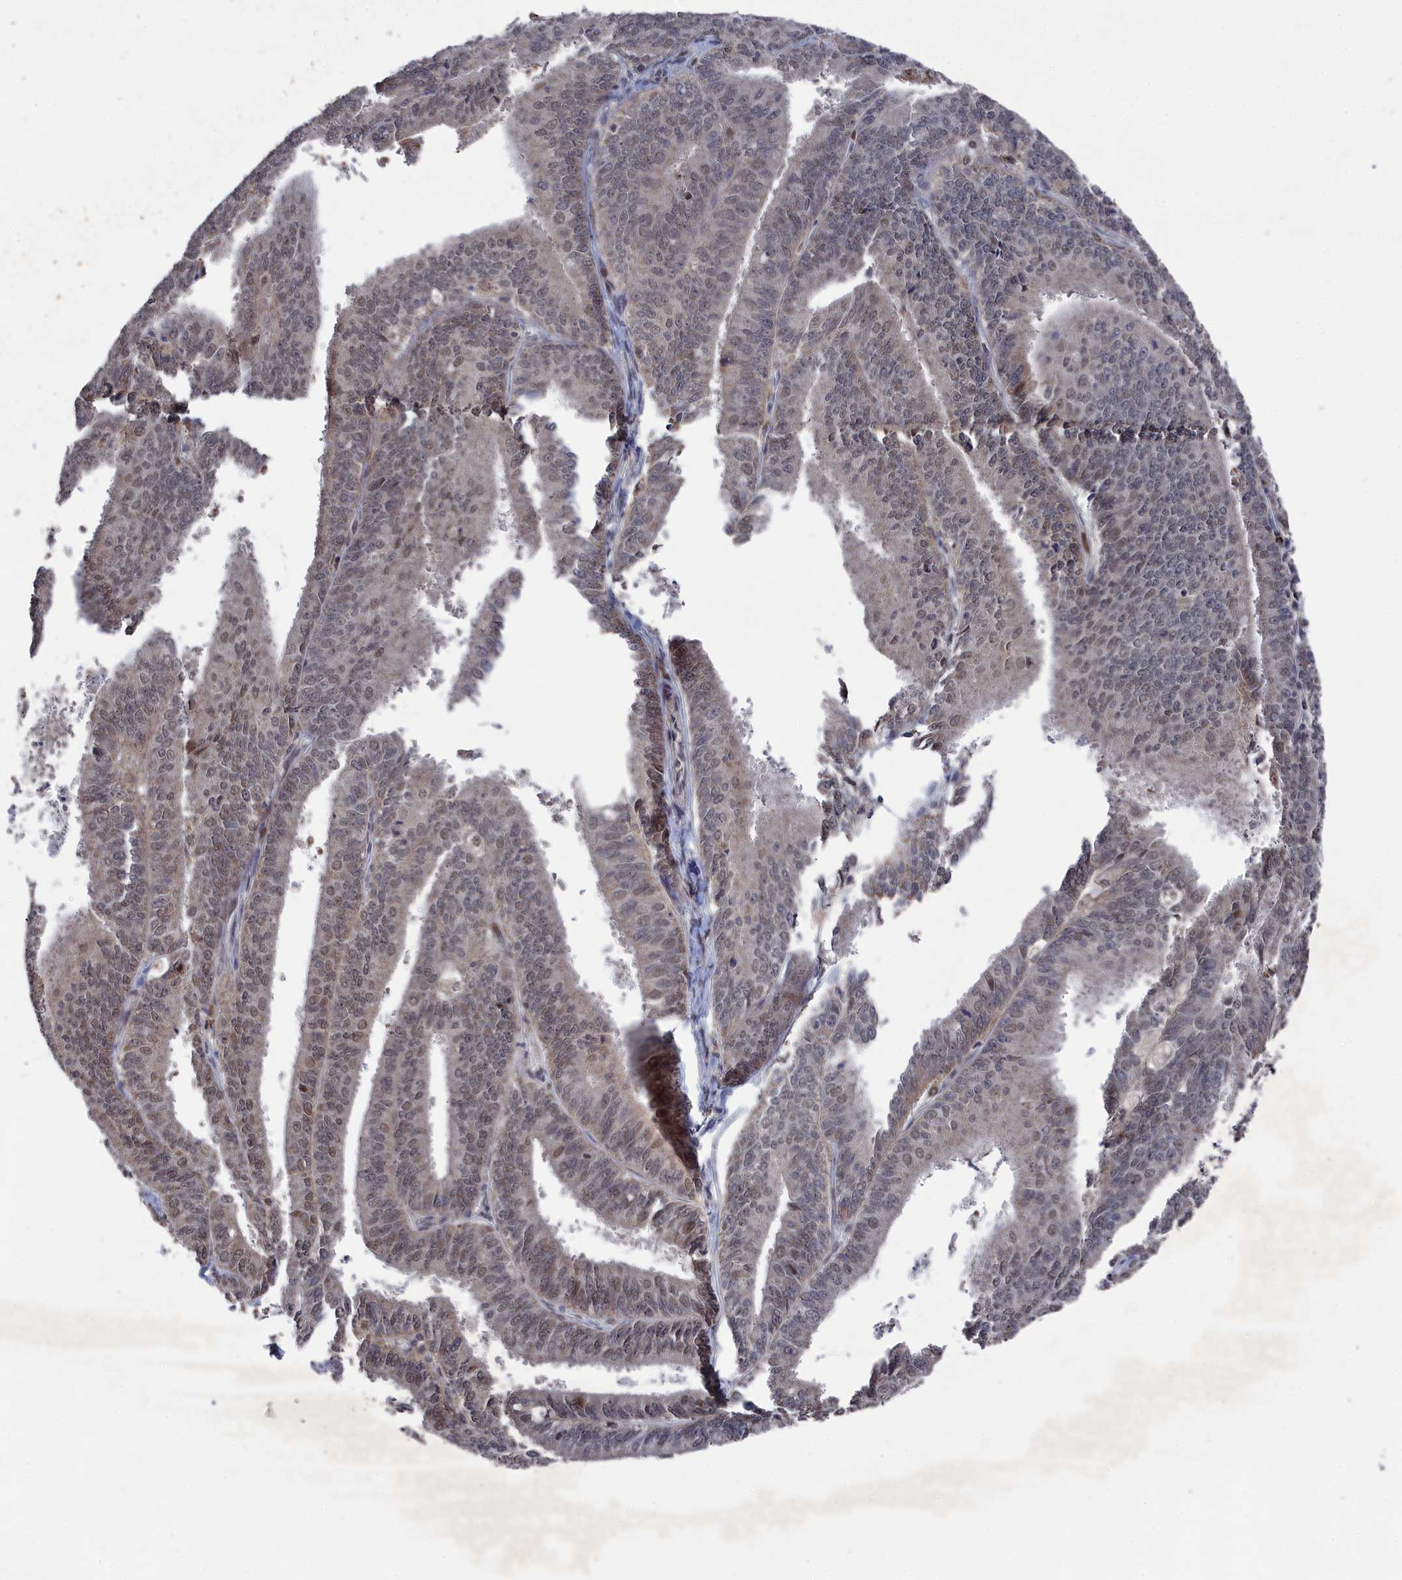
{"staining": {"intensity": "weak", "quantity": ">75%", "location": "nuclear"}, "tissue": "endometrial cancer", "cell_type": "Tumor cells", "image_type": "cancer", "snomed": [{"axis": "morphology", "description": "Adenocarcinoma, NOS"}, {"axis": "topography", "description": "Endometrium"}], "caption": "Human endometrial cancer stained with a brown dye displays weak nuclear positive staining in approximately >75% of tumor cells.", "gene": "CEACAM21", "patient": {"sex": "female", "age": 73}}